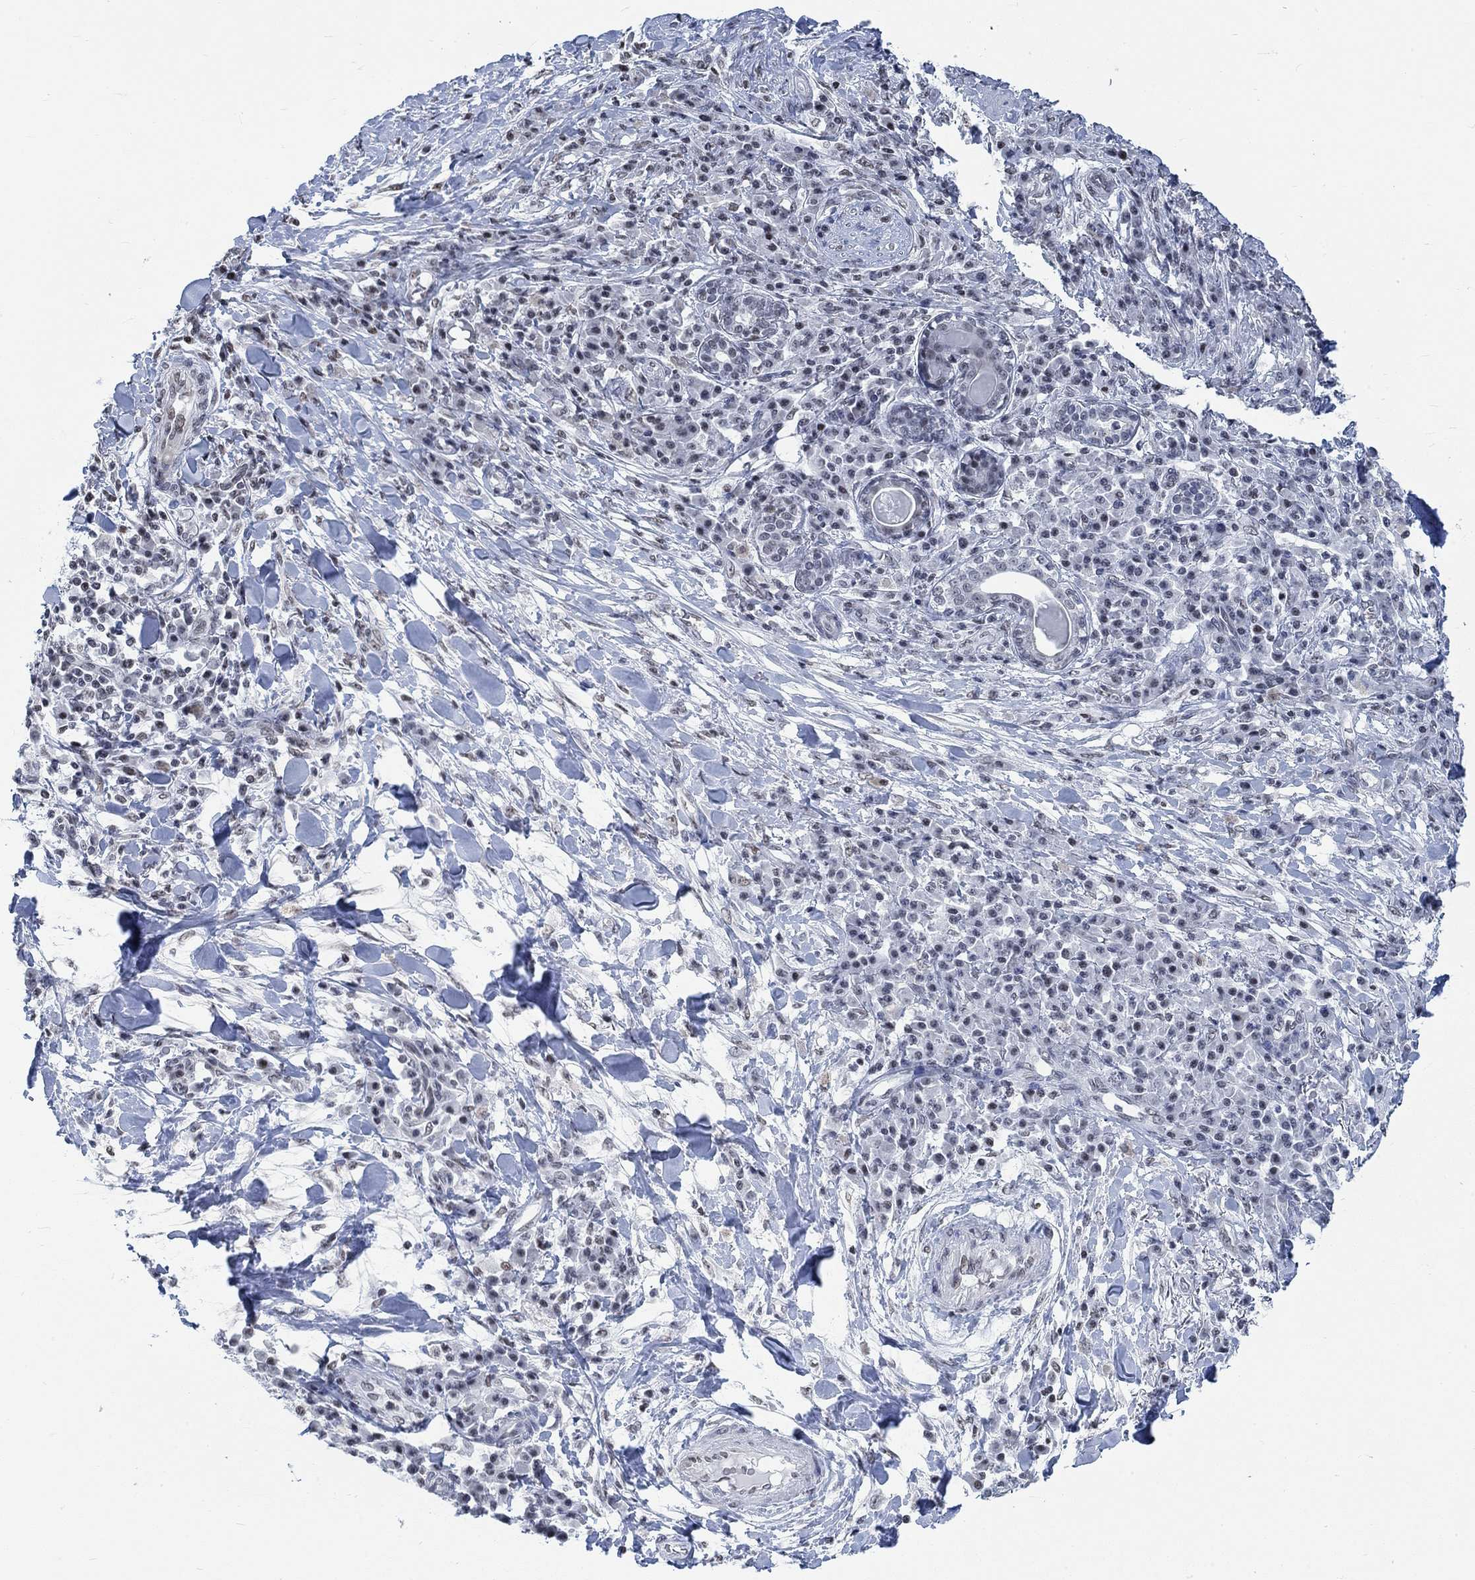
{"staining": {"intensity": "negative", "quantity": "none", "location": "none"}, "tissue": "skin cancer", "cell_type": "Tumor cells", "image_type": "cancer", "snomed": [{"axis": "morphology", "description": "Squamous cell carcinoma, NOS"}, {"axis": "topography", "description": "Skin"}], "caption": "DAB immunohistochemical staining of skin squamous cell carcinoma shows no significant positivity in tumor cells.", "gene": "KCNH8", "patient": {"sex": "male", "age": 92}}